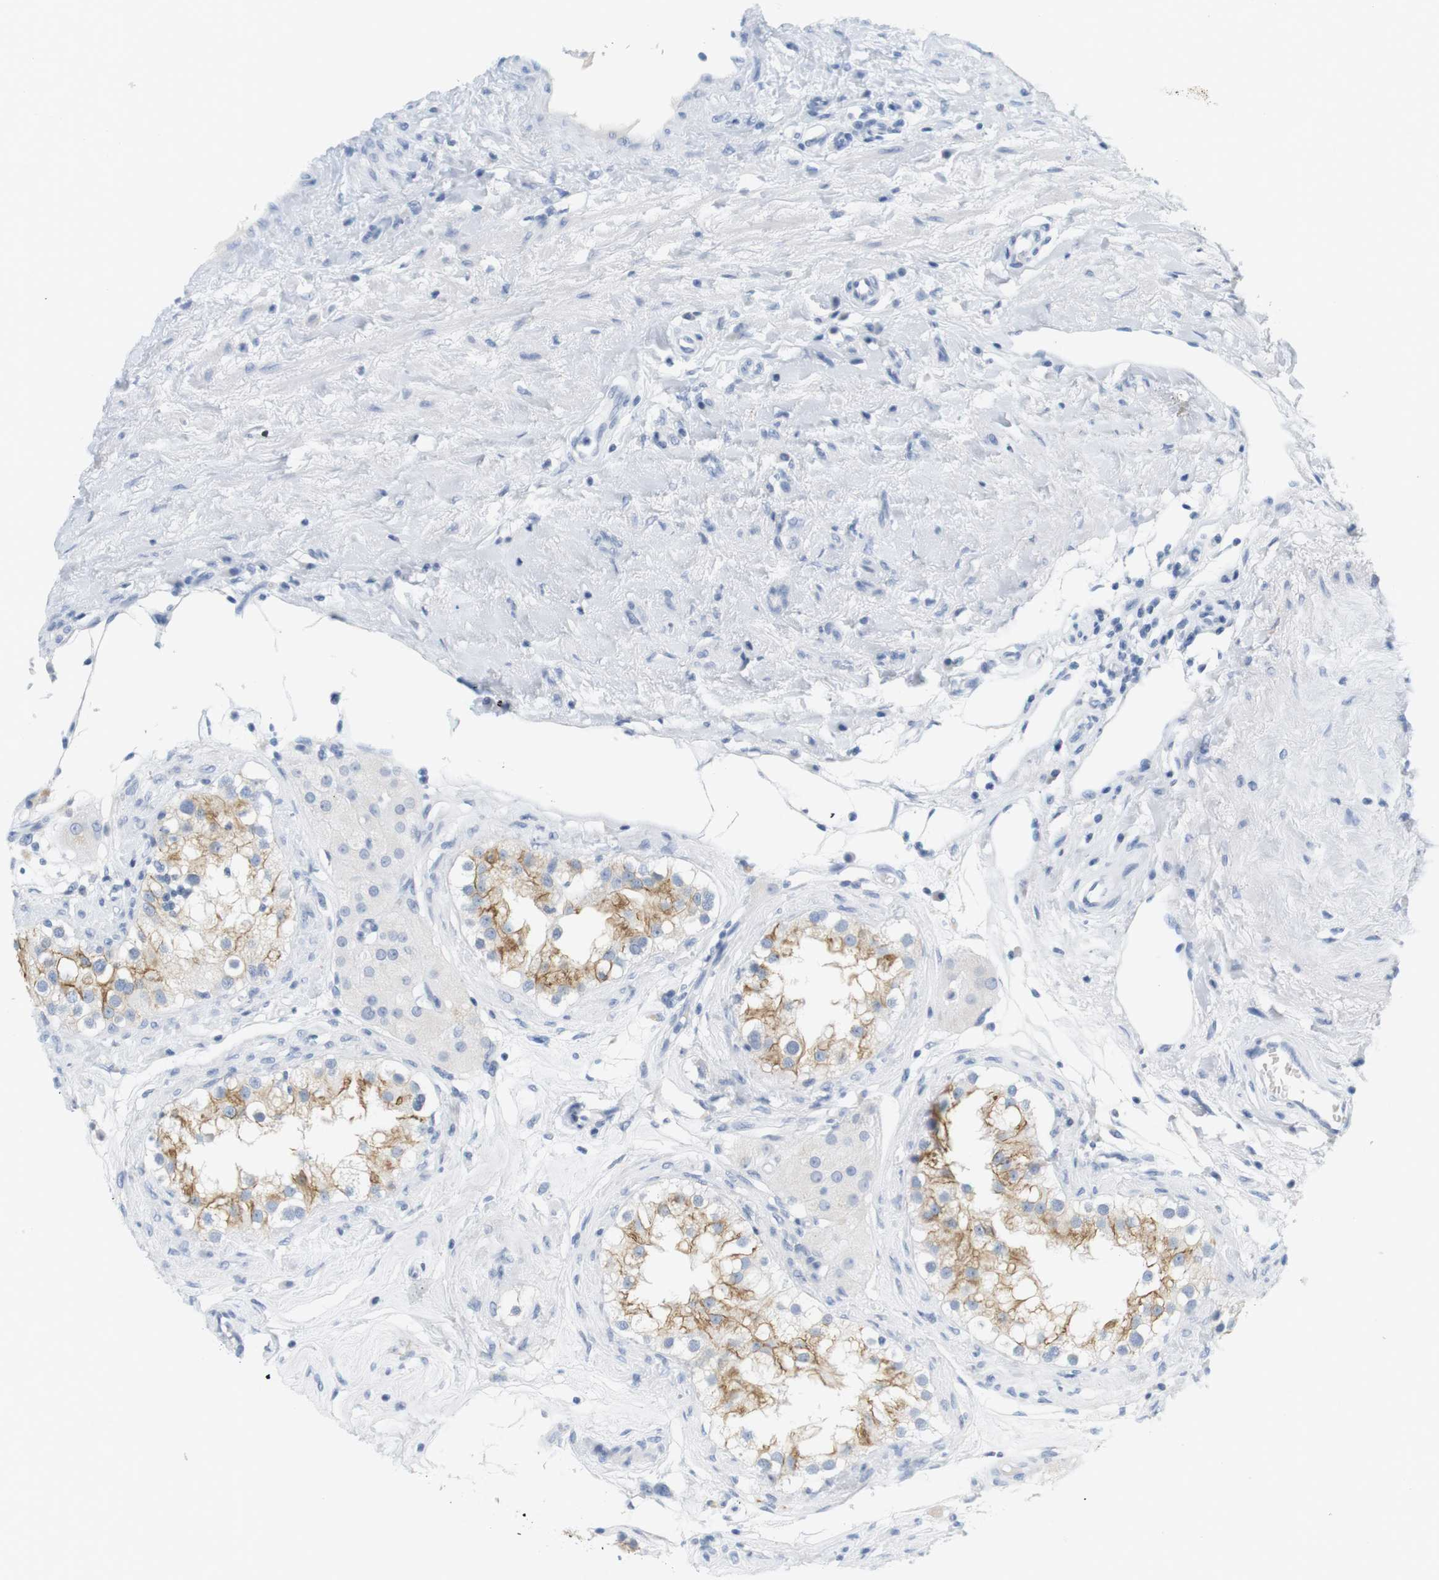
{"staining": {"intensity": "negative", "quantity": "none", "location": "none"}, "tissue": "epididymis", "cell_type": "Glandular cells", "image_type": "normal", "snomed": [{"axis": "morphology", "description": "Normal tissue, NOS"}, {"axis": "morphology", "description": "Inflammation, NOS"}, {"axis": "topography", "description": "Epididymis"}], "caption": "Micrograph shows no protein staining in glandular cells of benign epididymis. (DAB (3,3'-diaminobenzidine) immunohistochemistry visualized using brightfield microscopy, high magnification).", "gene": "OPRM1", "patient": {"sex": "male", "age": 84}}